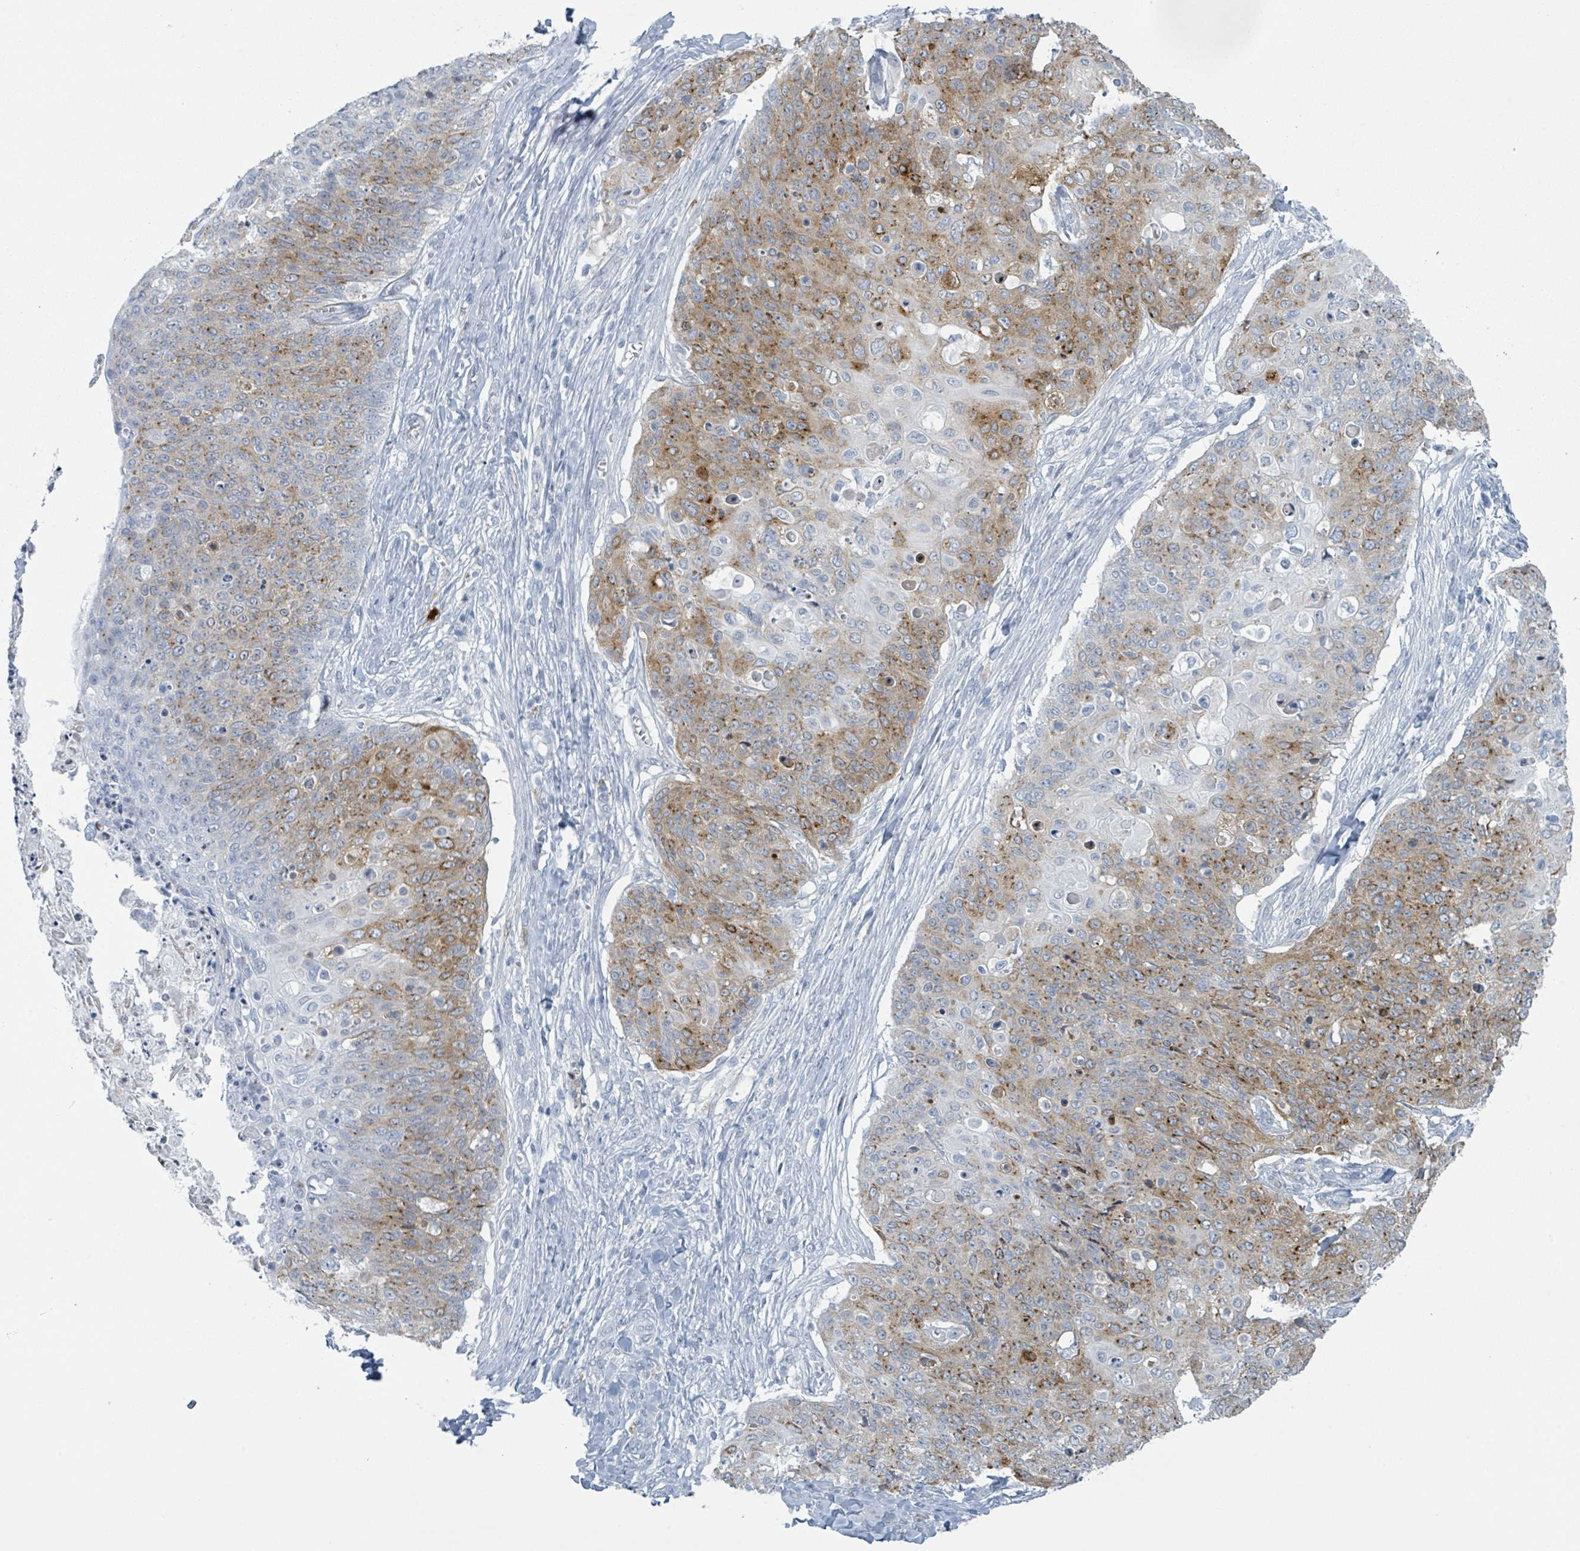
{"staining": {"intensity": "strong", "quantity": "25%-75%", "location": "cytoplasmic/membranous"}, "tissue": "skin cancer", "cell_type": "Tumor cells", "image_type": "cancer", "snomed": [{"axis": "morphology", "description": "Squamous cell carcinoma, NOS"}, {"axis": "topography", "description": "Skin"}, {"axis": "topography", "description": "Vulva"}], "caption": "Protein analysis of skin squamous cell carcinoma tissue demonstrates strong cytoplasmic/membranous expression in approximately 25%-75% of tumor cells.", "gene": "GPR15LG", "patient": {"sex": "female", "age": 85}}